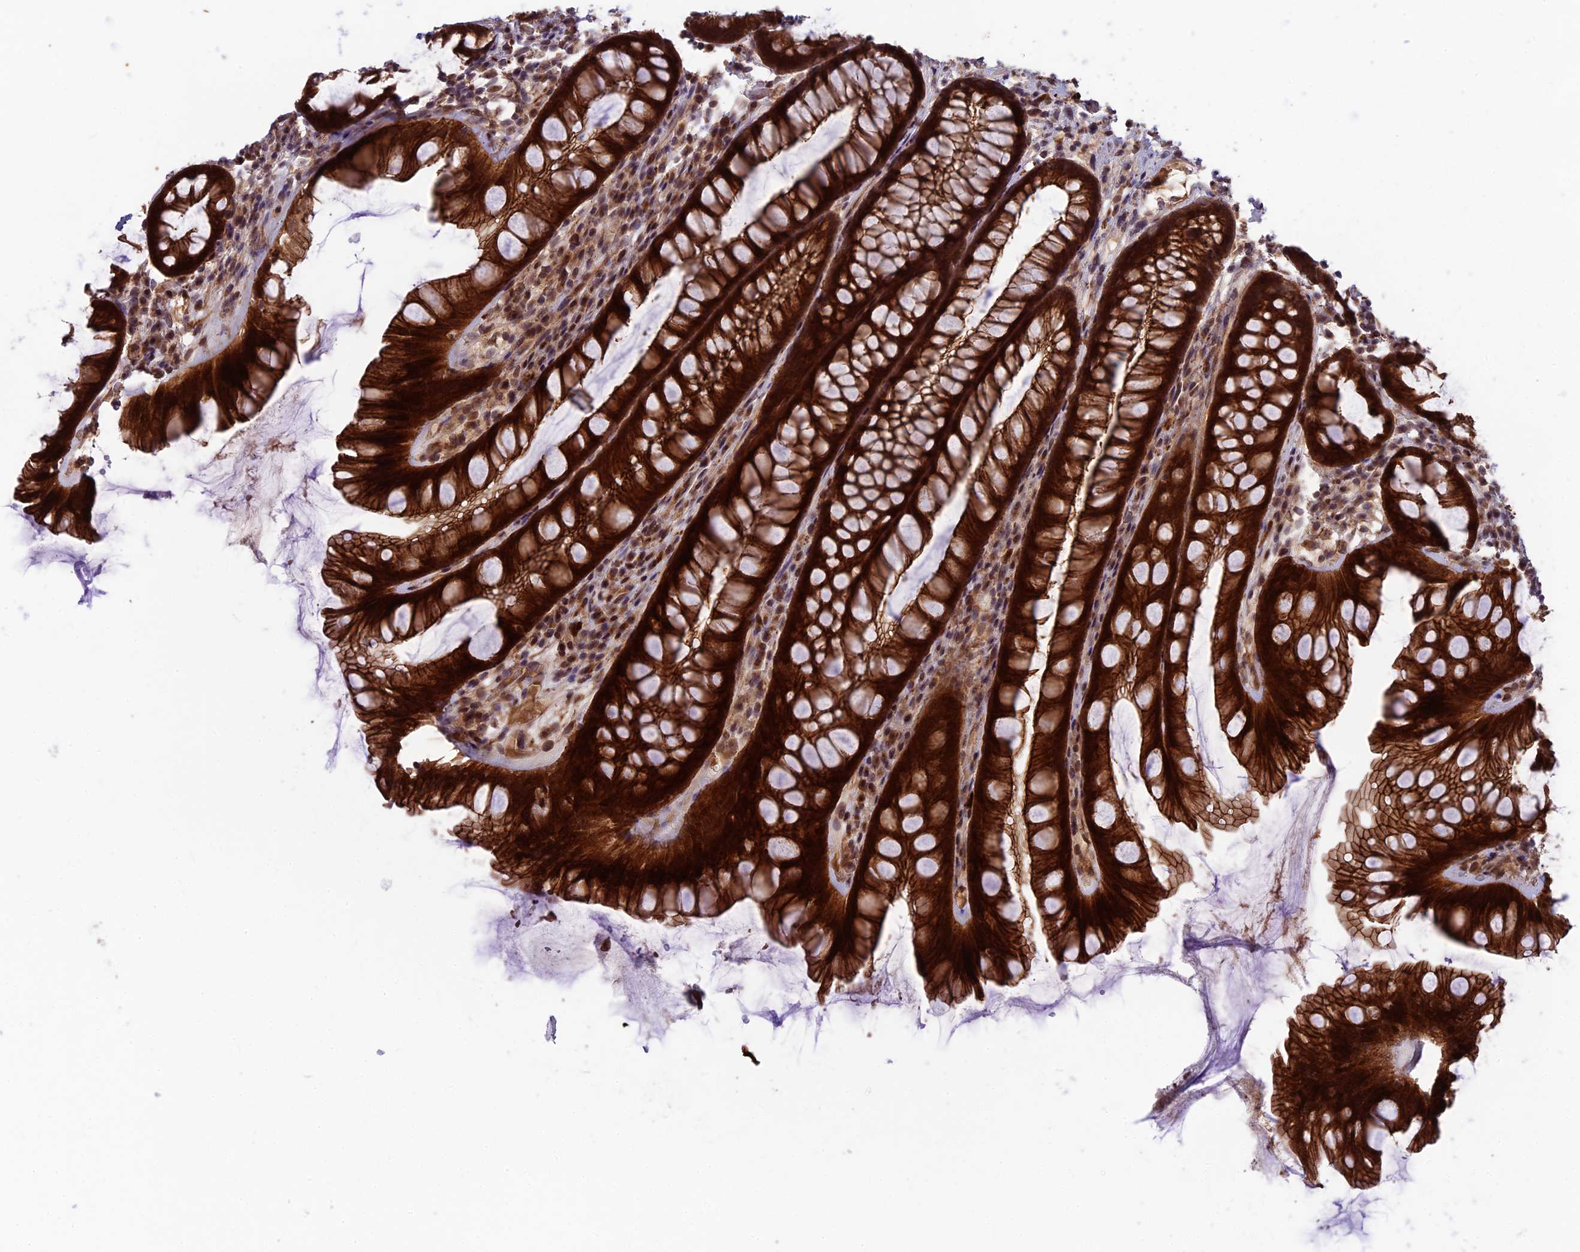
{"staining": {"intensity": "strong", "quantity": ">75%", "location": "cytoplasmic/membranous"}, "tissue": "rectum", "cell_type": "Glandular cells", "image_type": "normal", "snomed": [{"axis": "morphology", "description": "Normal tissue, NOS"}, {"axis": "topography", "description": "Rectum"}], "caption": "DAB immunohistochemical staining of normal human rectum displays strong cytoplasmic/membranous protein staining in about >75% of glandular cells.", "gene": "SIPA1L3", "patient": {"sex": "male", "age": 74}}